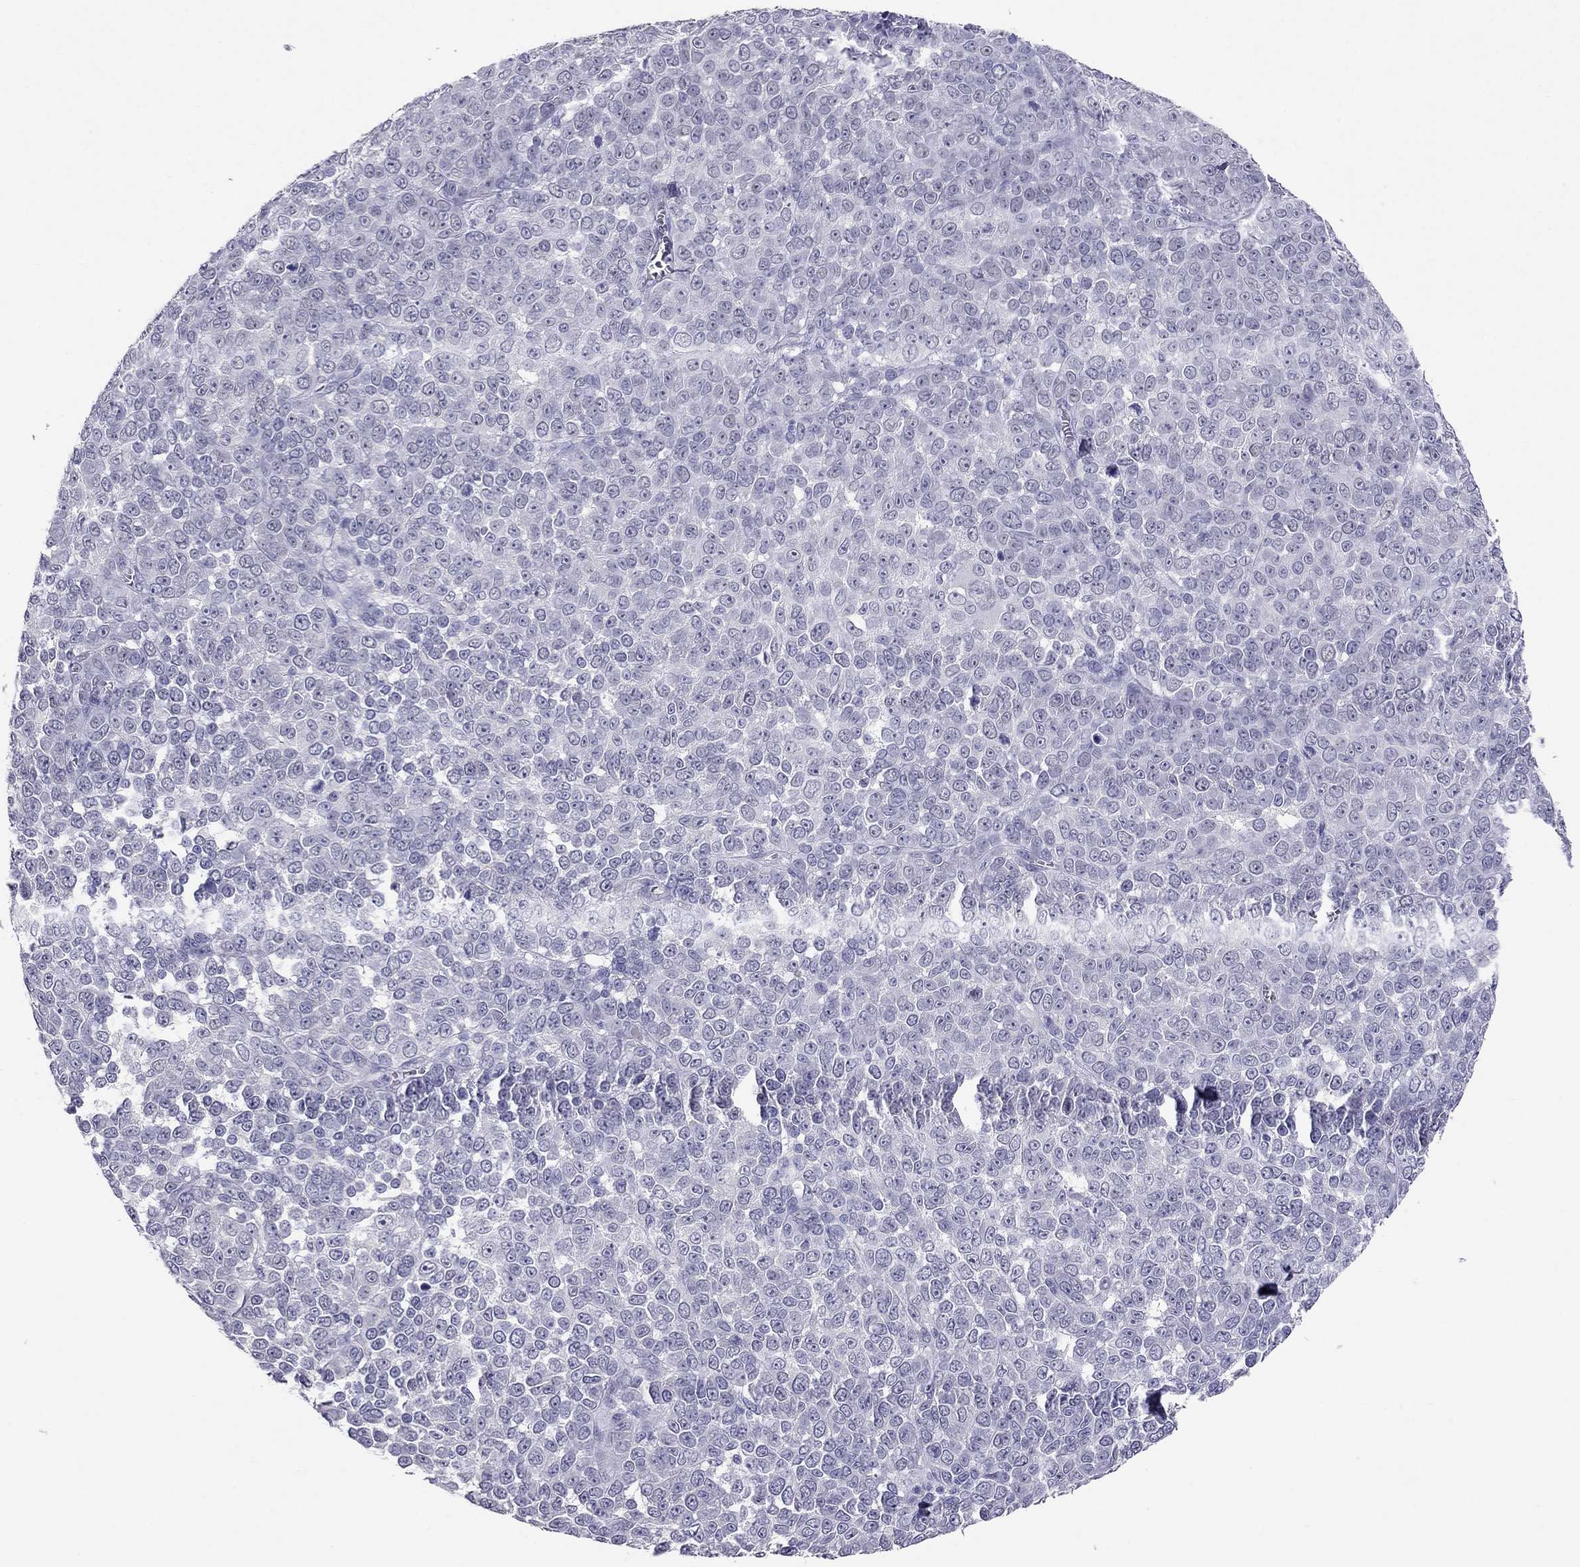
{"staining": {"intensity": "negative", "quantity": "none", "location": "none"}, "tissue": "melanoma", "cell_type": "Tumor cells", "image_type": "cancer", "snomed": [{"axis": "morphology", "description": "Malignant melanoma, NOS"}, {"axis": "topography", "description": "Skin"}], "caption": "A photomicrograph of human malignant melanoma is negative for staining in tumor cells. (DAB immunohistochemistry, high magnification).", "gene": "PSMB11", "patient": {"sex": "female", "age": 95}}